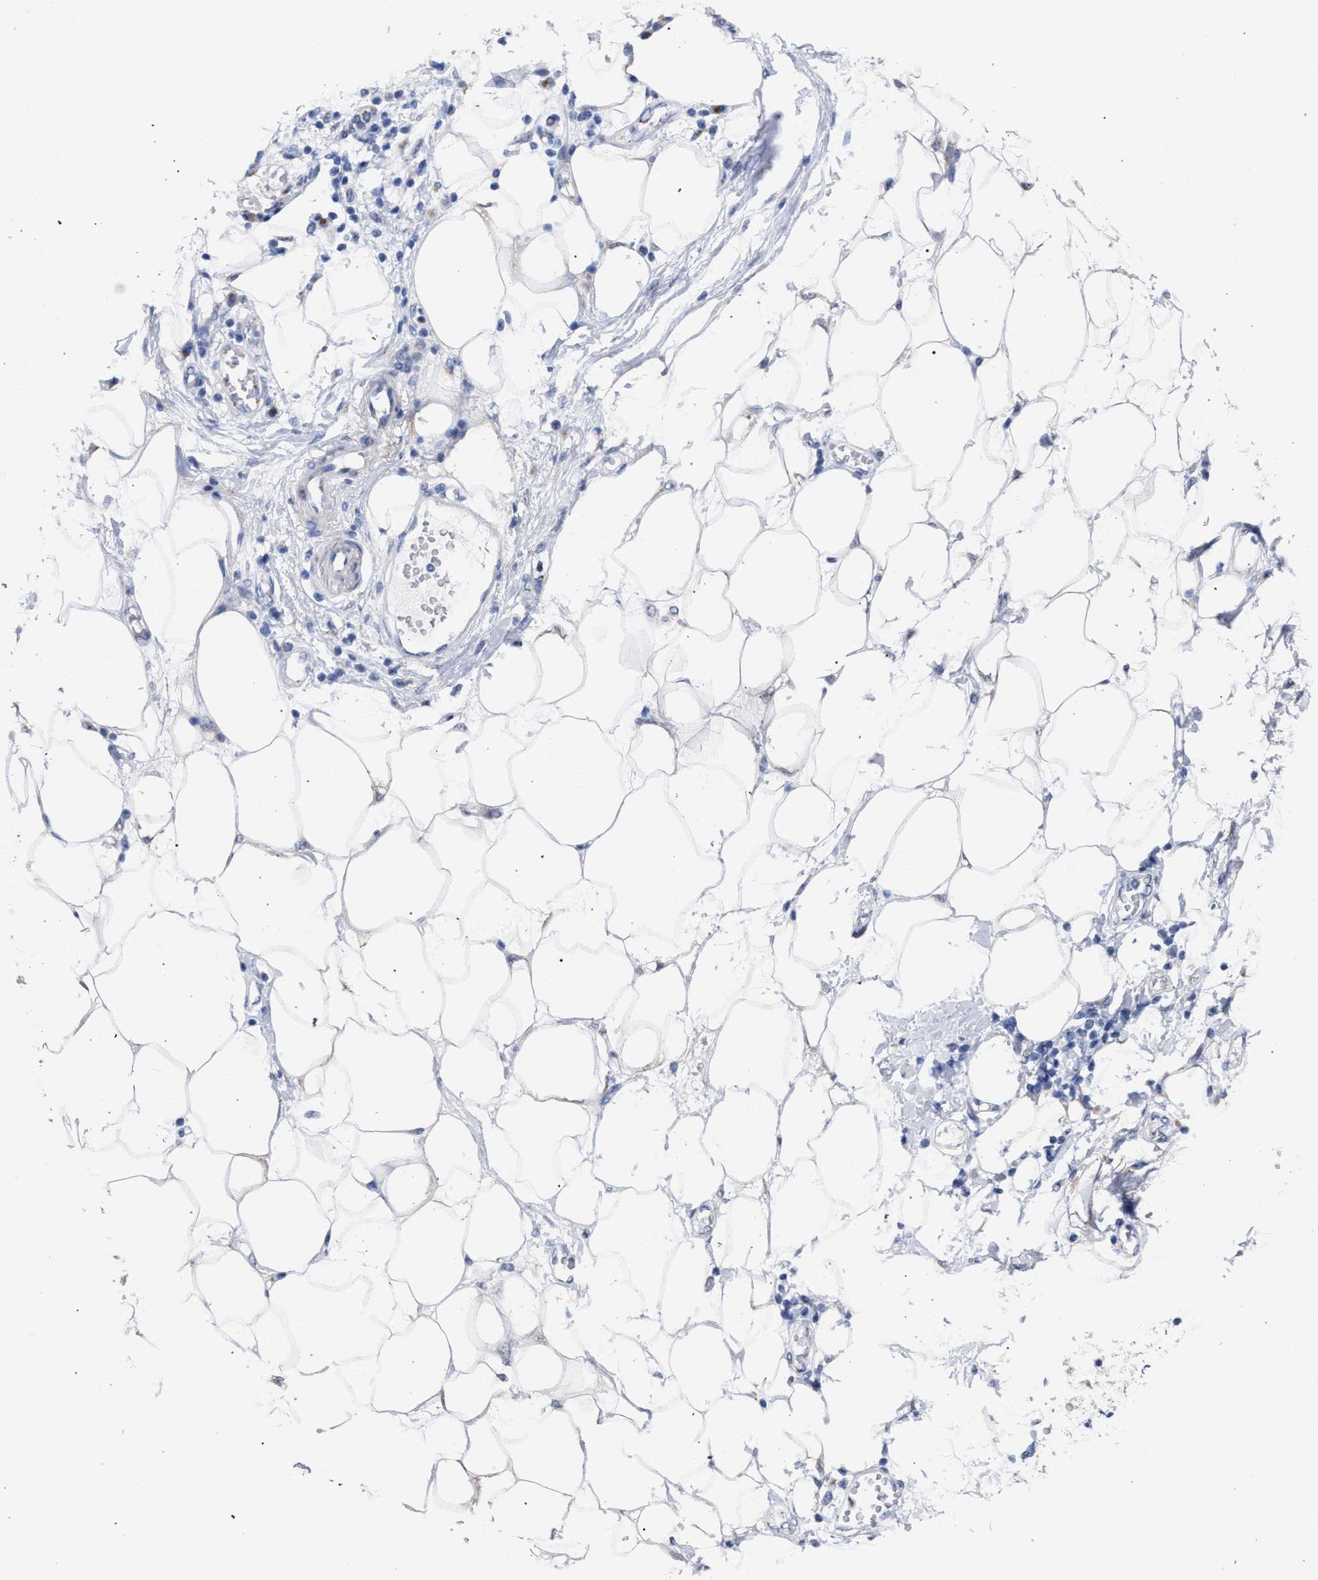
{"staining": {"intensity": "negative", "quantity": "none", "location": "none"}, "tissue": "adipose tissue", "cell_type": "Adipocytes", "image_type": "normal", "snomed": [{"axis": "morphology", "description": "Normal tissue, NOS"}, {"axis": "morphology", "description": "Adenocarcinoma, NOS"}, {"axis": "topography", "description": "Duodenum"}, {"axis": "topography", "description": "Peripheral nerve tissue"}], "caption": "The histopathology image shows no significant staining in adipocytes of adipose tissue. (DAB (3,3'-diaminobenzidine) immunohistochemistry (IHC) with hematoxylin counter stain).", "gene": "GOLGA2", "patient": {"sex": "female", "age": 60}}